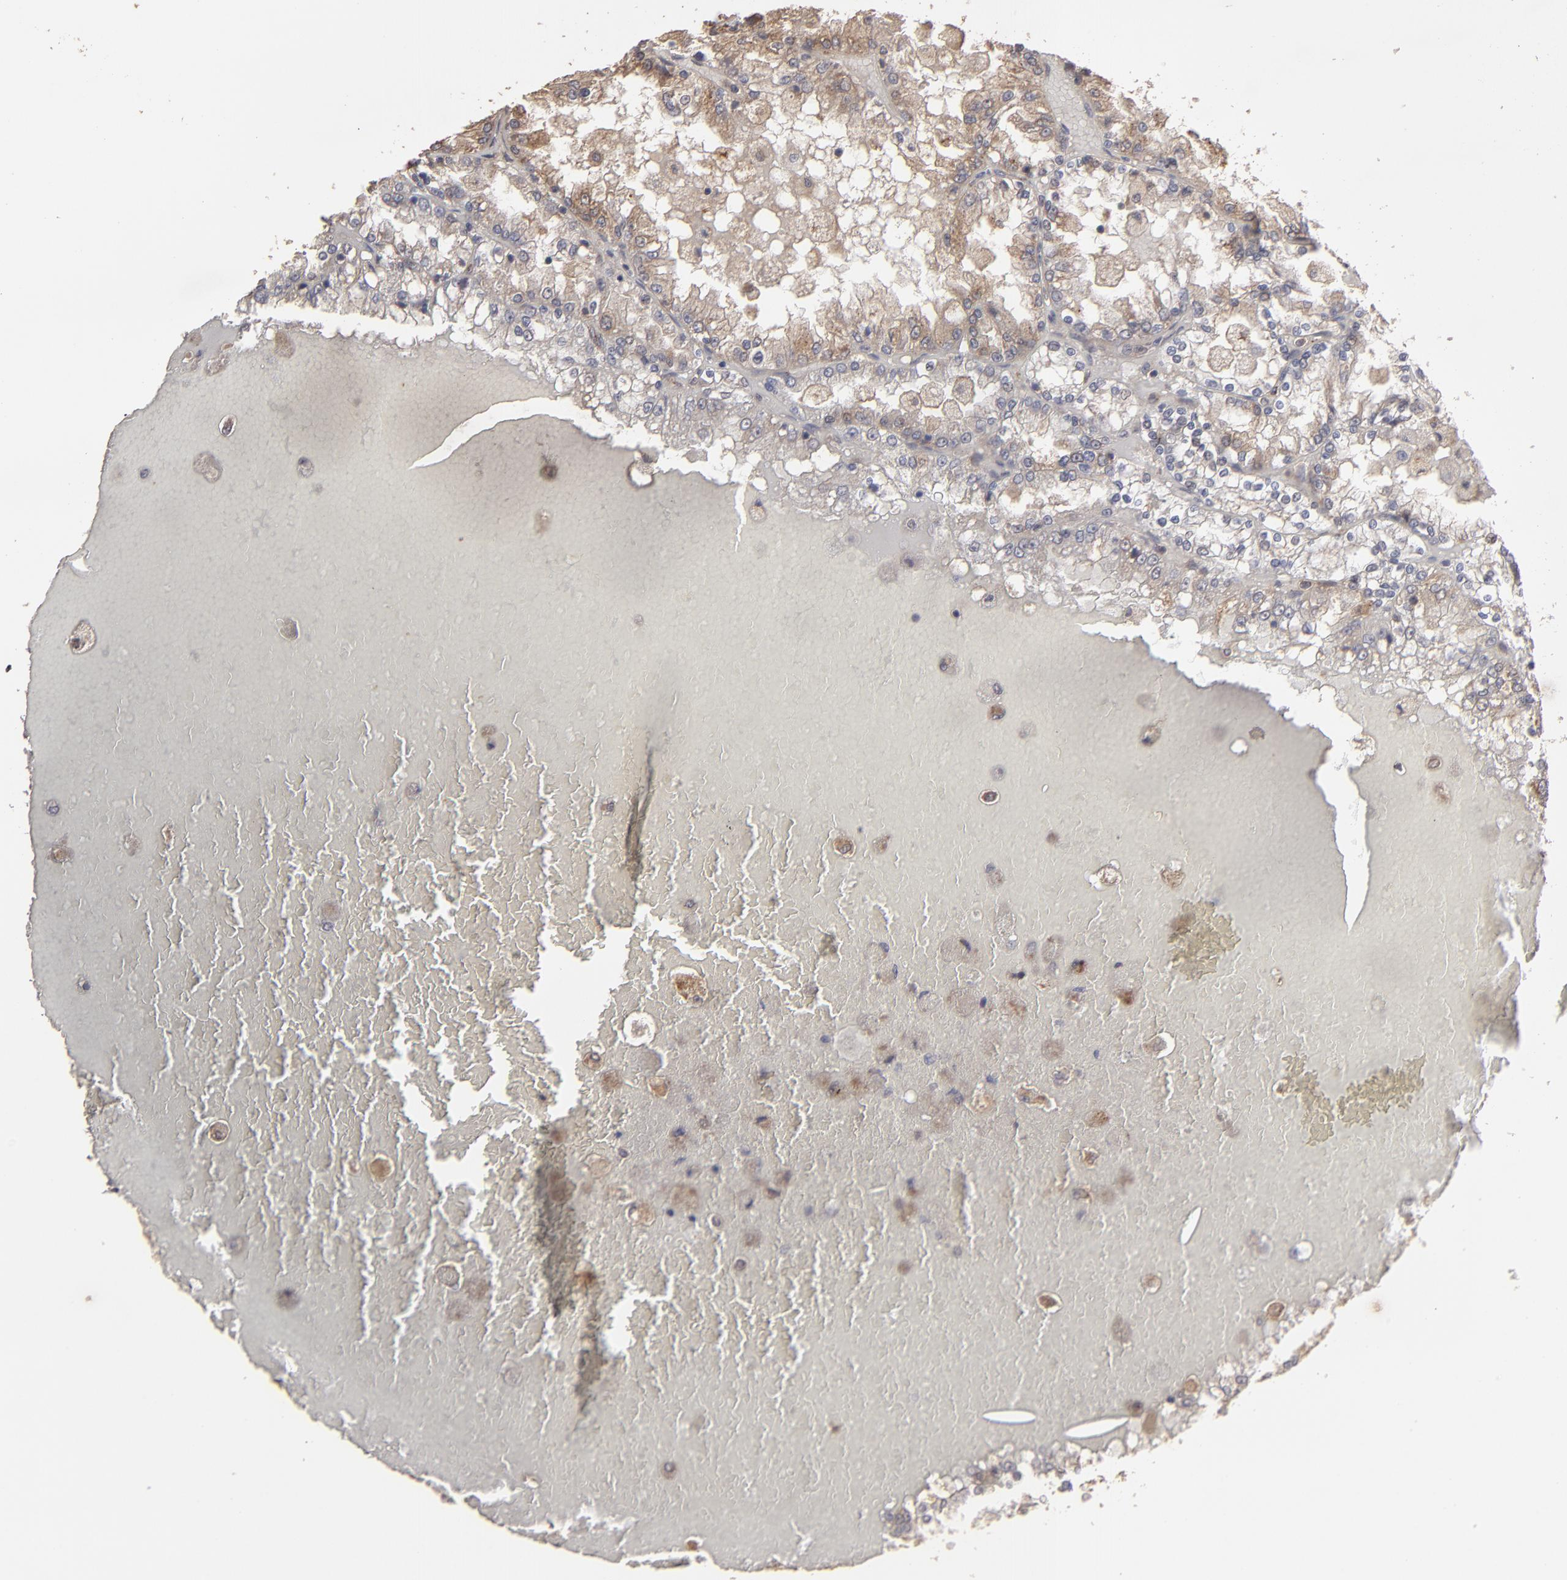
{"staining": {"intensity": "weak", "quantity": "25%-75%", "location": "cytoplasmic/membranous"}, "tissue": "renal cancer", "cell_type": "Tumor cells", "image_type": "cancer", "snomed": [{"axis": "morphology", "description": "Adenocarcinoma, NOS"}, {"axis": "topography", "description": "Kidney"}], "caption": "Protein staining of adenocarcinoma (renal) tissue displays weak cytoplasmic/membranous positivity in about 25%-75% of tumor cells. Nuclei are stained in blue.", "gene": "MMP2", "patient": {"sex": "female", "age": 56}}